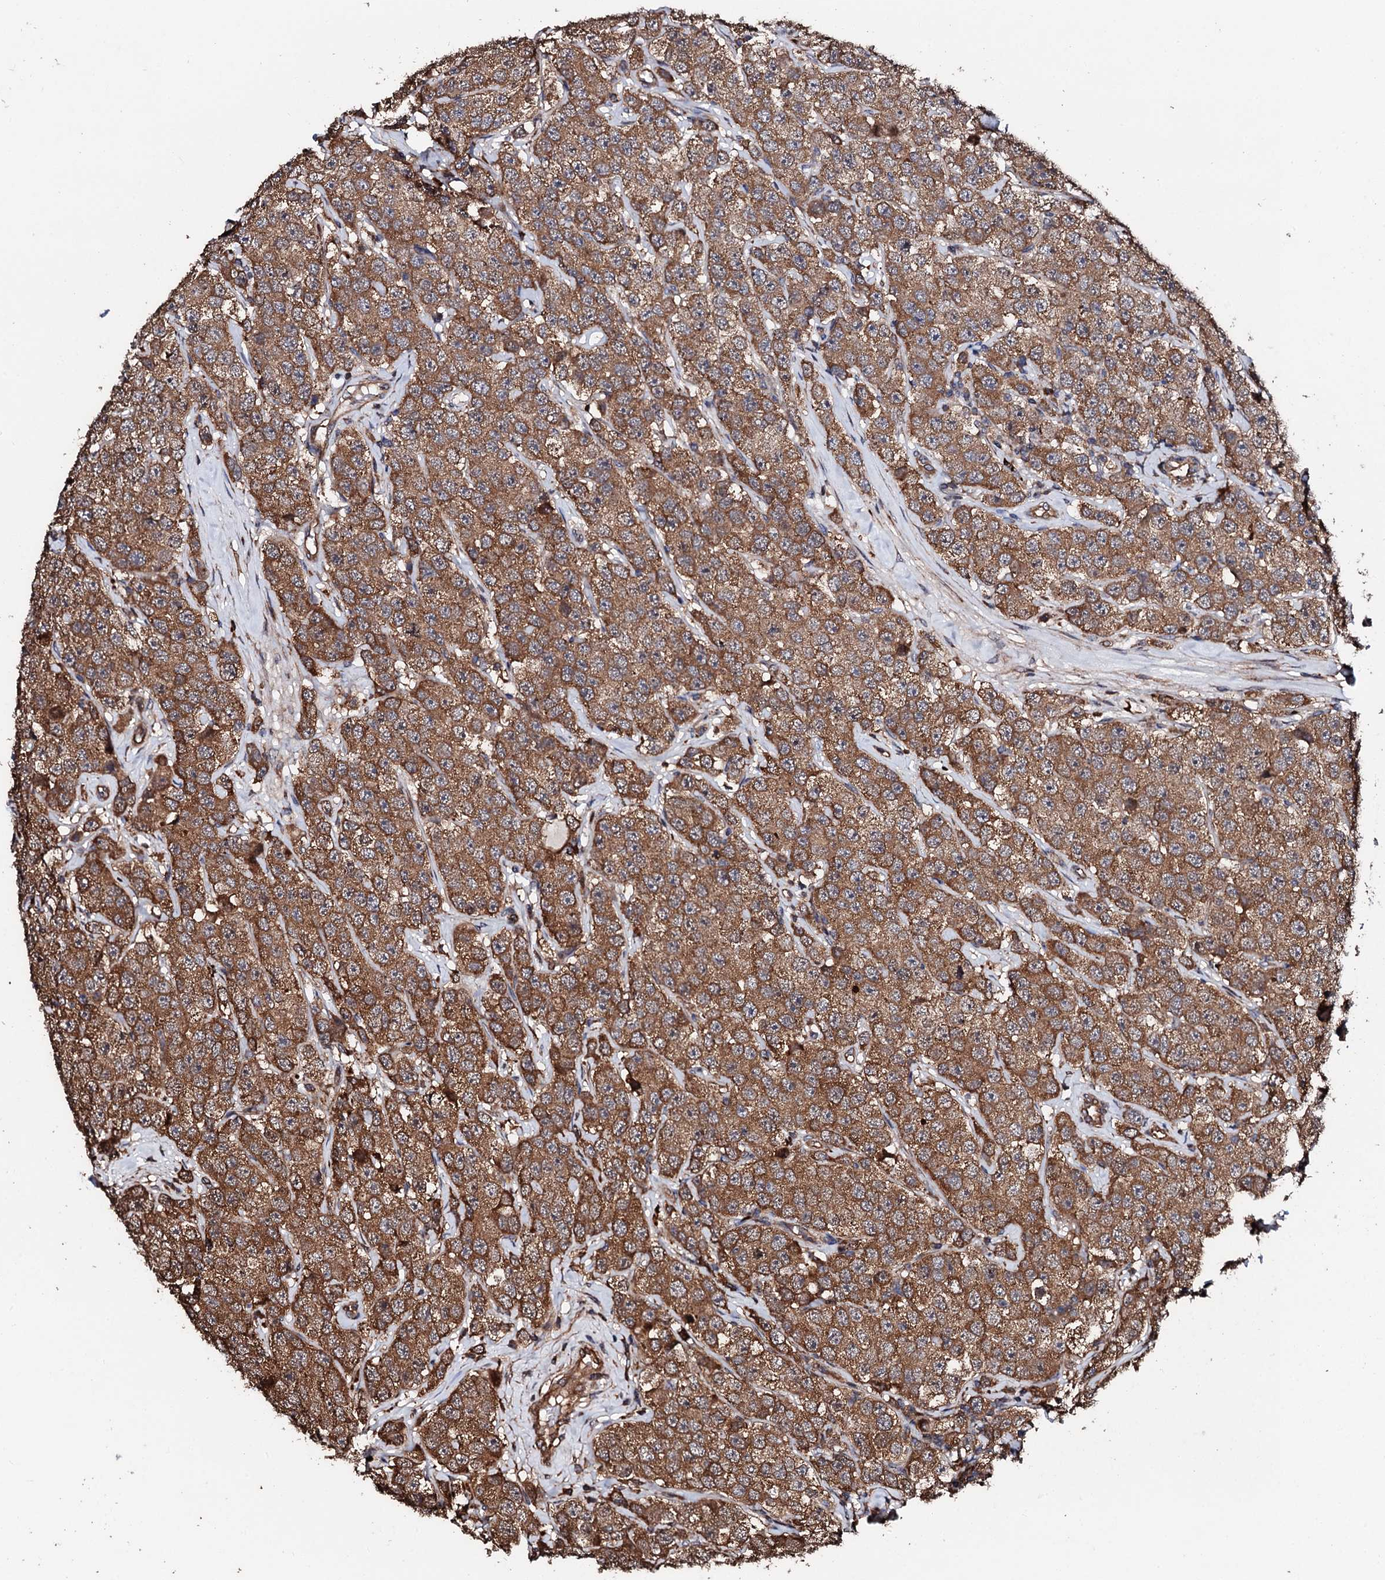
{"staining": {"intensity": "moderate", "quantity": ">75%", "location": "cytoplasmic/membranous"}, "tissue": "testis cancer", "cell_type": "Tumor cells", "image_type": "cancer", "snomed": [{"axis": "morphology", "description": "Seminoma, NOS"}, {"axis": "topography", "description": "Testis"}], "caption": "About >75% of tumor cells in testis cancer (seminoma) show moderate cytoplasmic/membranous protein expression as visualized by brown immunohistochemical staining.", "gene": "CKAP5", "patient": {"sex": "male", "age": 28}}